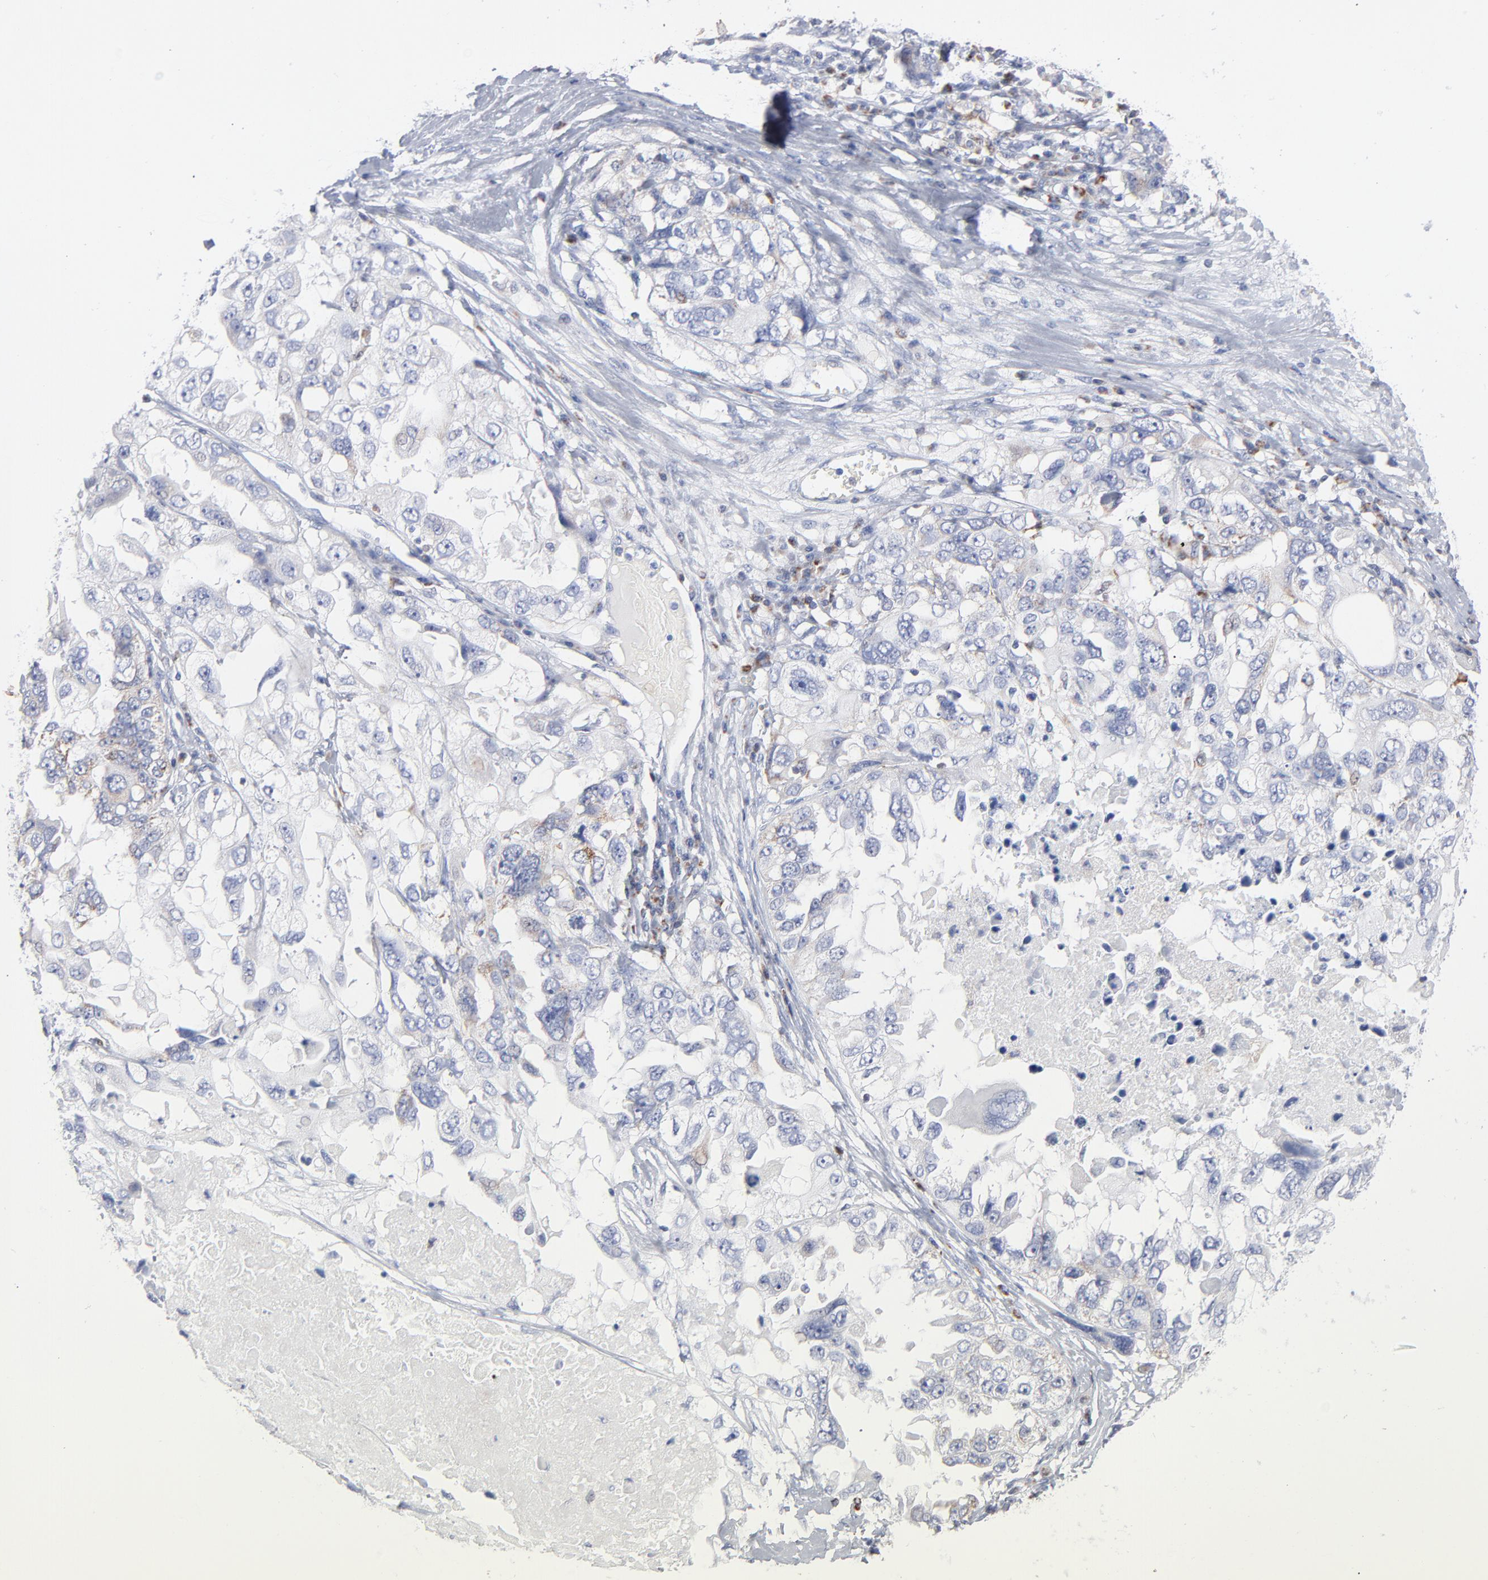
{"staining": {"intensity": "negative", "quantity": "none", "location": "none"}, "tissue": "ovarian cancer", "cell_type": "Tumor cells", "image_type": "cancer", "snomed": [{"axis": "morphology", "description": "Cystadenocarcinoma, serous, NOS"}, {"axis": "topography", "description": "Ovary"}], "caption": "Immunohistochemical staining of human serous cystadenocarcinoma (ovarian) exhibits no significant staining in tumor cells.", "gene": "CHCHD10", "patient": {"sex": "female", "age": 82}}